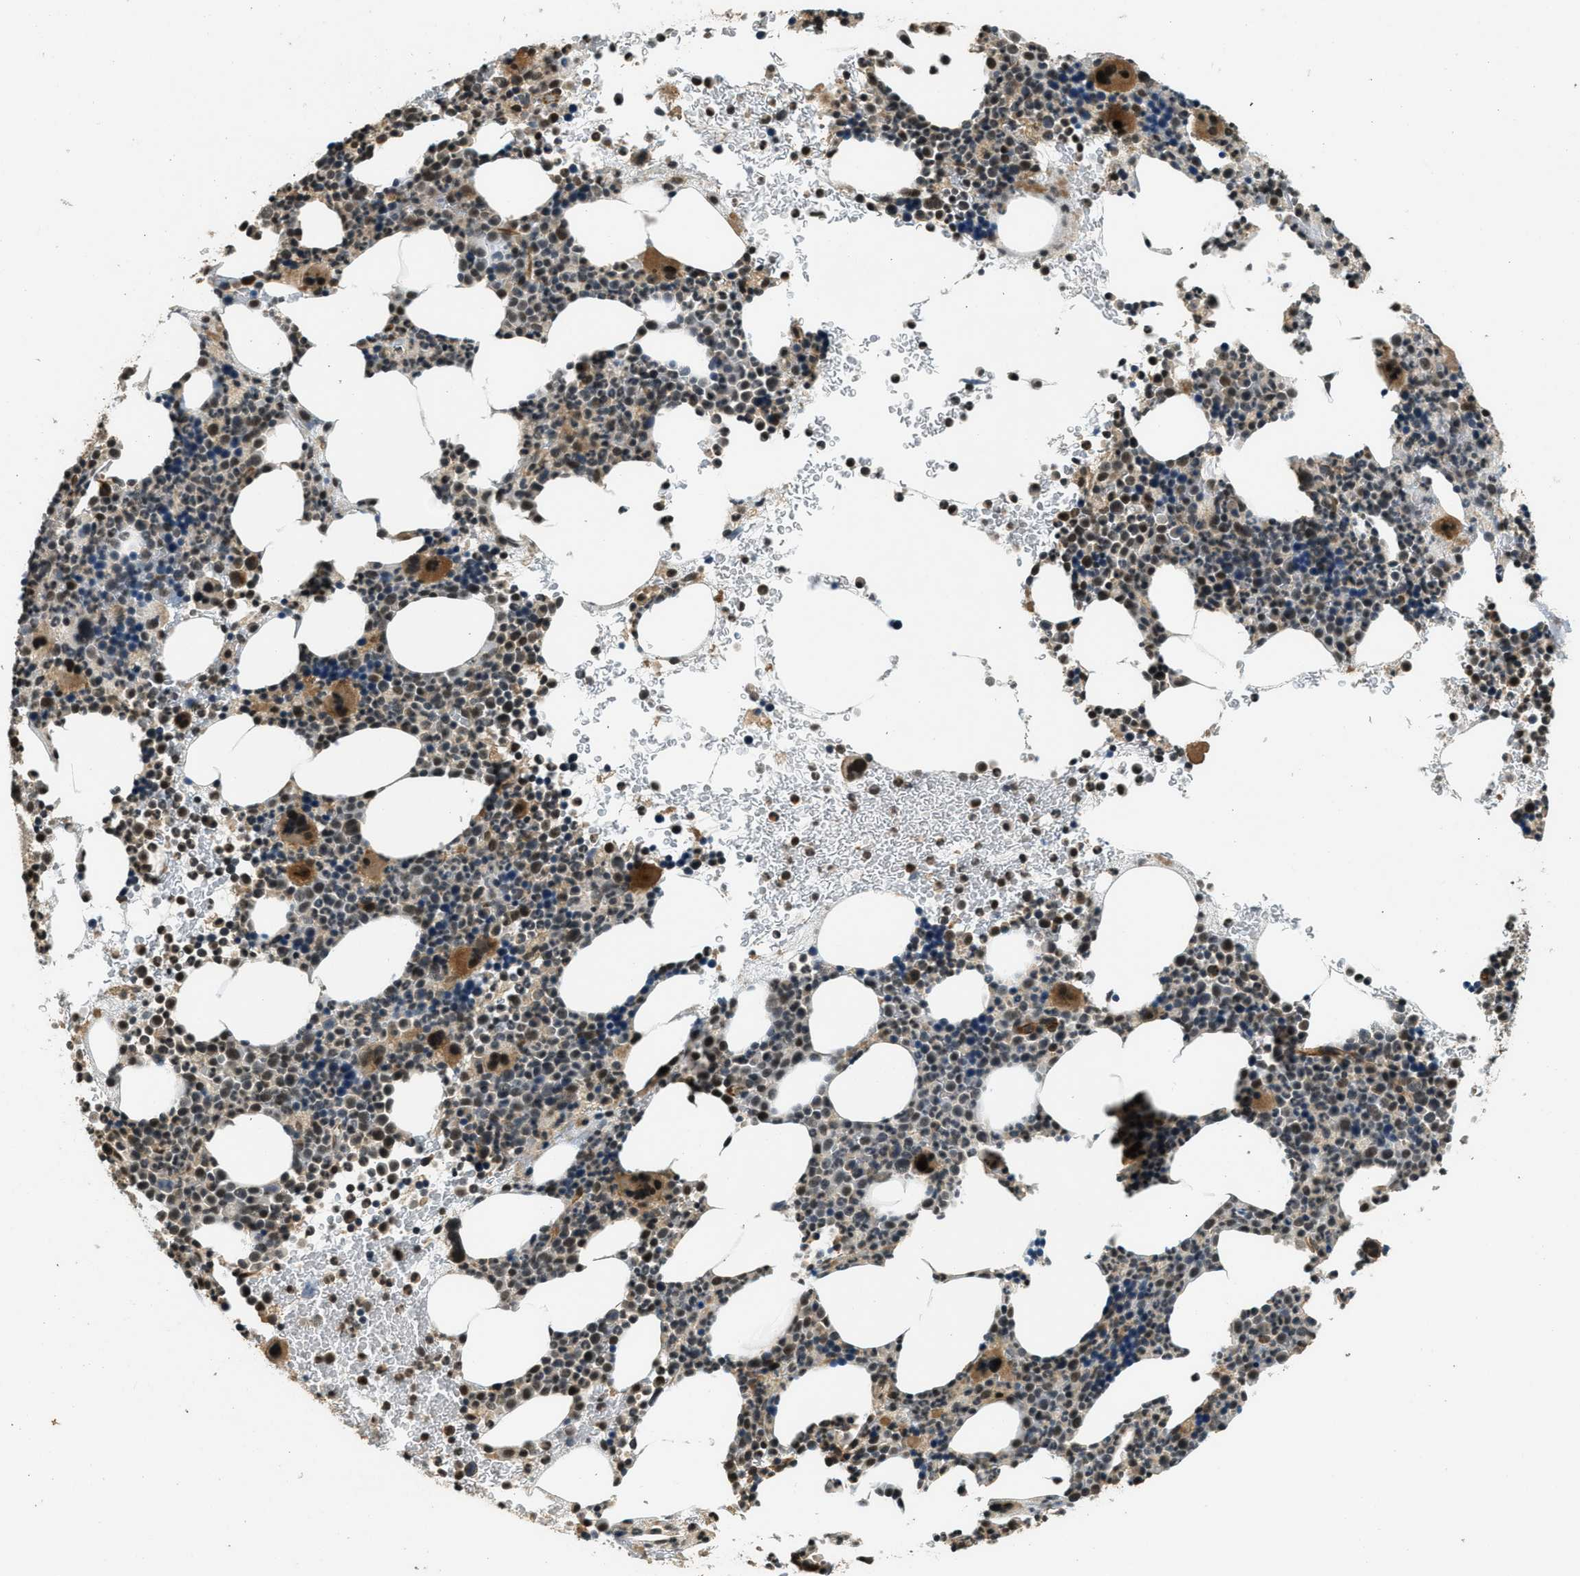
{"staining": {"intensity": "moderate", "quantity": ">75%", "location": "cytoplasmic/membranous,nuclear"}, "tissue": "bone marrow", "cell_type": "Hematopoietic cells", "image_type": "normal", "snomed": [{"axis": "morphology", "description": "Normal tissue, NOS"}, {"axis": "morphology", "description": "Inflammation, NOS"}, {"axis": "topography", "description": "Bone marrow"}], "caption": "Protein staining displays moderate cytoplasmic/membranous,nuclear positivity in about >75% of hematopoietic cells in unremarkable bone marrow.", "gene": "MED21", "patient": {"sex": "male", "age": 73}}